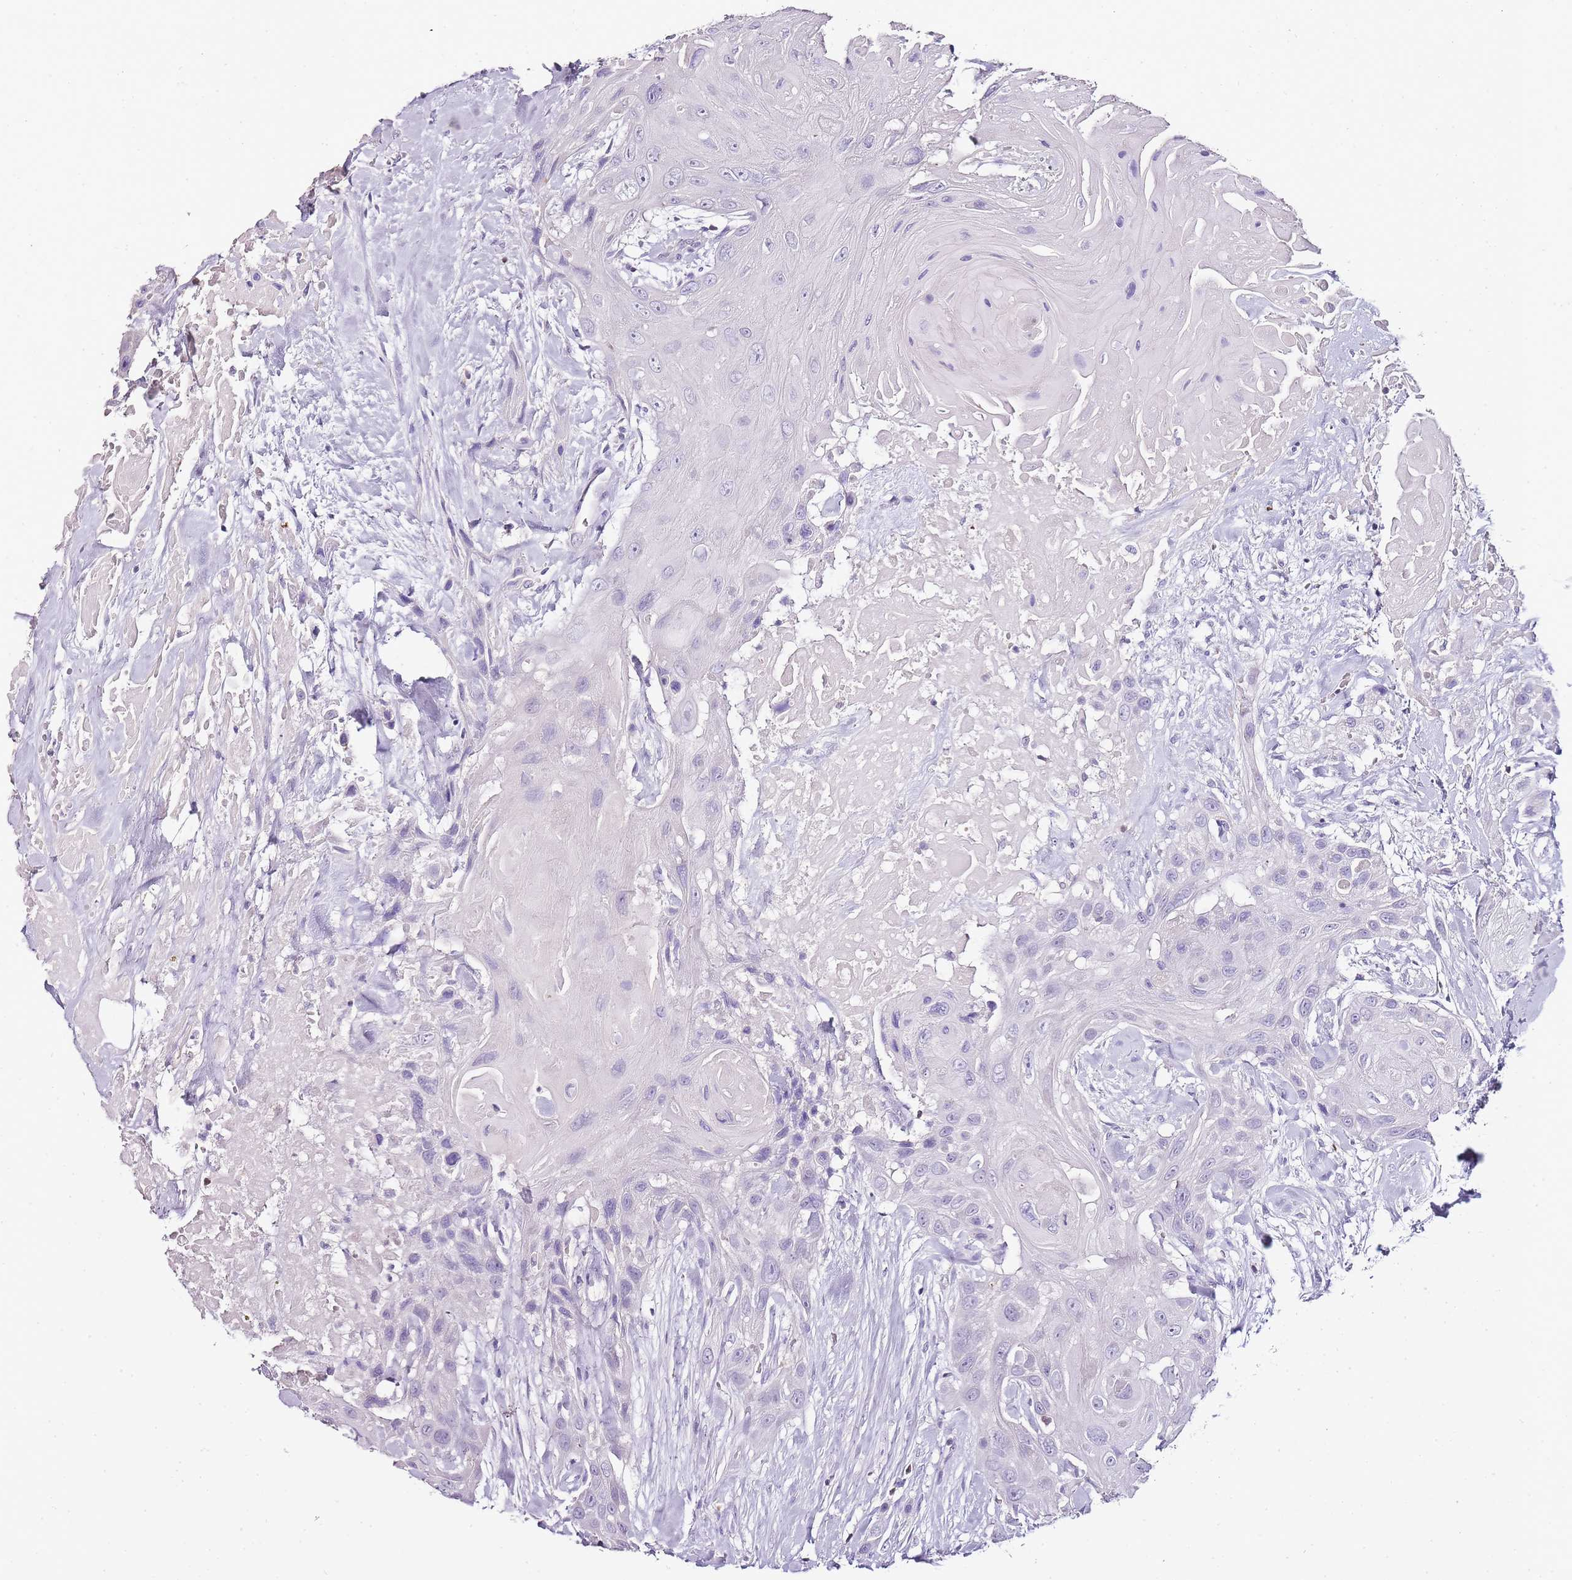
{"staining": {"intensity": "negative", "quantity": "none", "location": "none"}, "tissue": "head and neck cancer", "cell_type": "Tumor cells", "image_type": "cancer", "snomed": [{"axis": "morphology", "description": "Squamous cell carcinoma, NOS"}, {"axis": "topography", "description": "Head-Neck"}], "caption": "Human head and neck cancer (squamous cell carcinoma) stained for a protein using IHC exhibits no expression in tumor cells.", "gene": "ZBP1", "patient": {"sex": "male", "age": 81}}